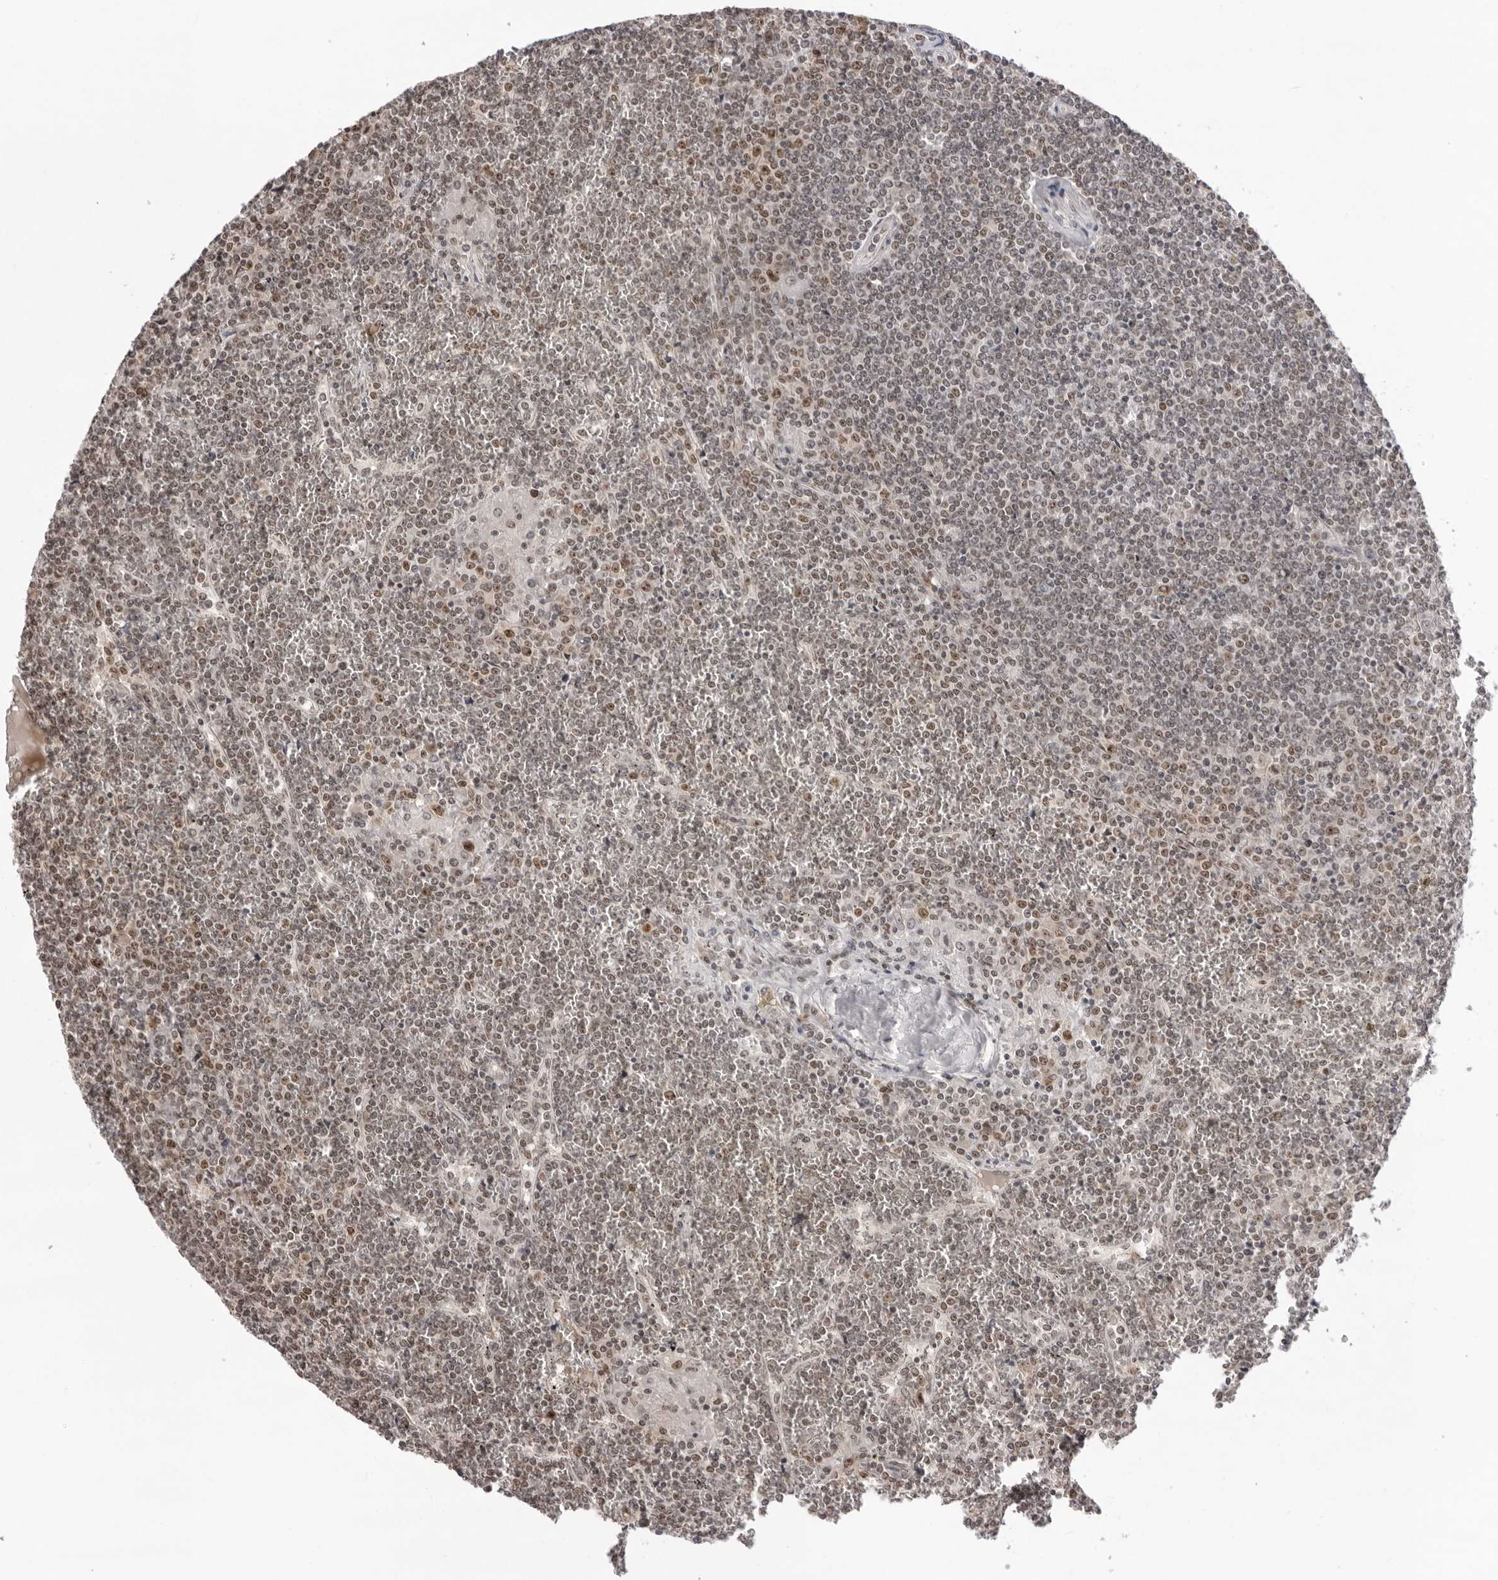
{"staining": {"intensity": "weak", "quantity": "25%-75%", "location": "nuclear"}, "tissue": "lymphoma", "cell_type": "Tumor cells", "image_type": "cancer", "snomed": [{"axis": "morphology", "description": "Malignant lymphoma, non-Hodgkin's type, Low grade"}, {"axis": "topography", "description": "Spleen"}], "caption": "A brown stain shows weak nuclear staining of a protein in lymphoma tumor cells. (IHC, brightfield microscopy, high magnification).", "gene": "EXOSC10", "patient": {"sex": "female", "age": 19}}